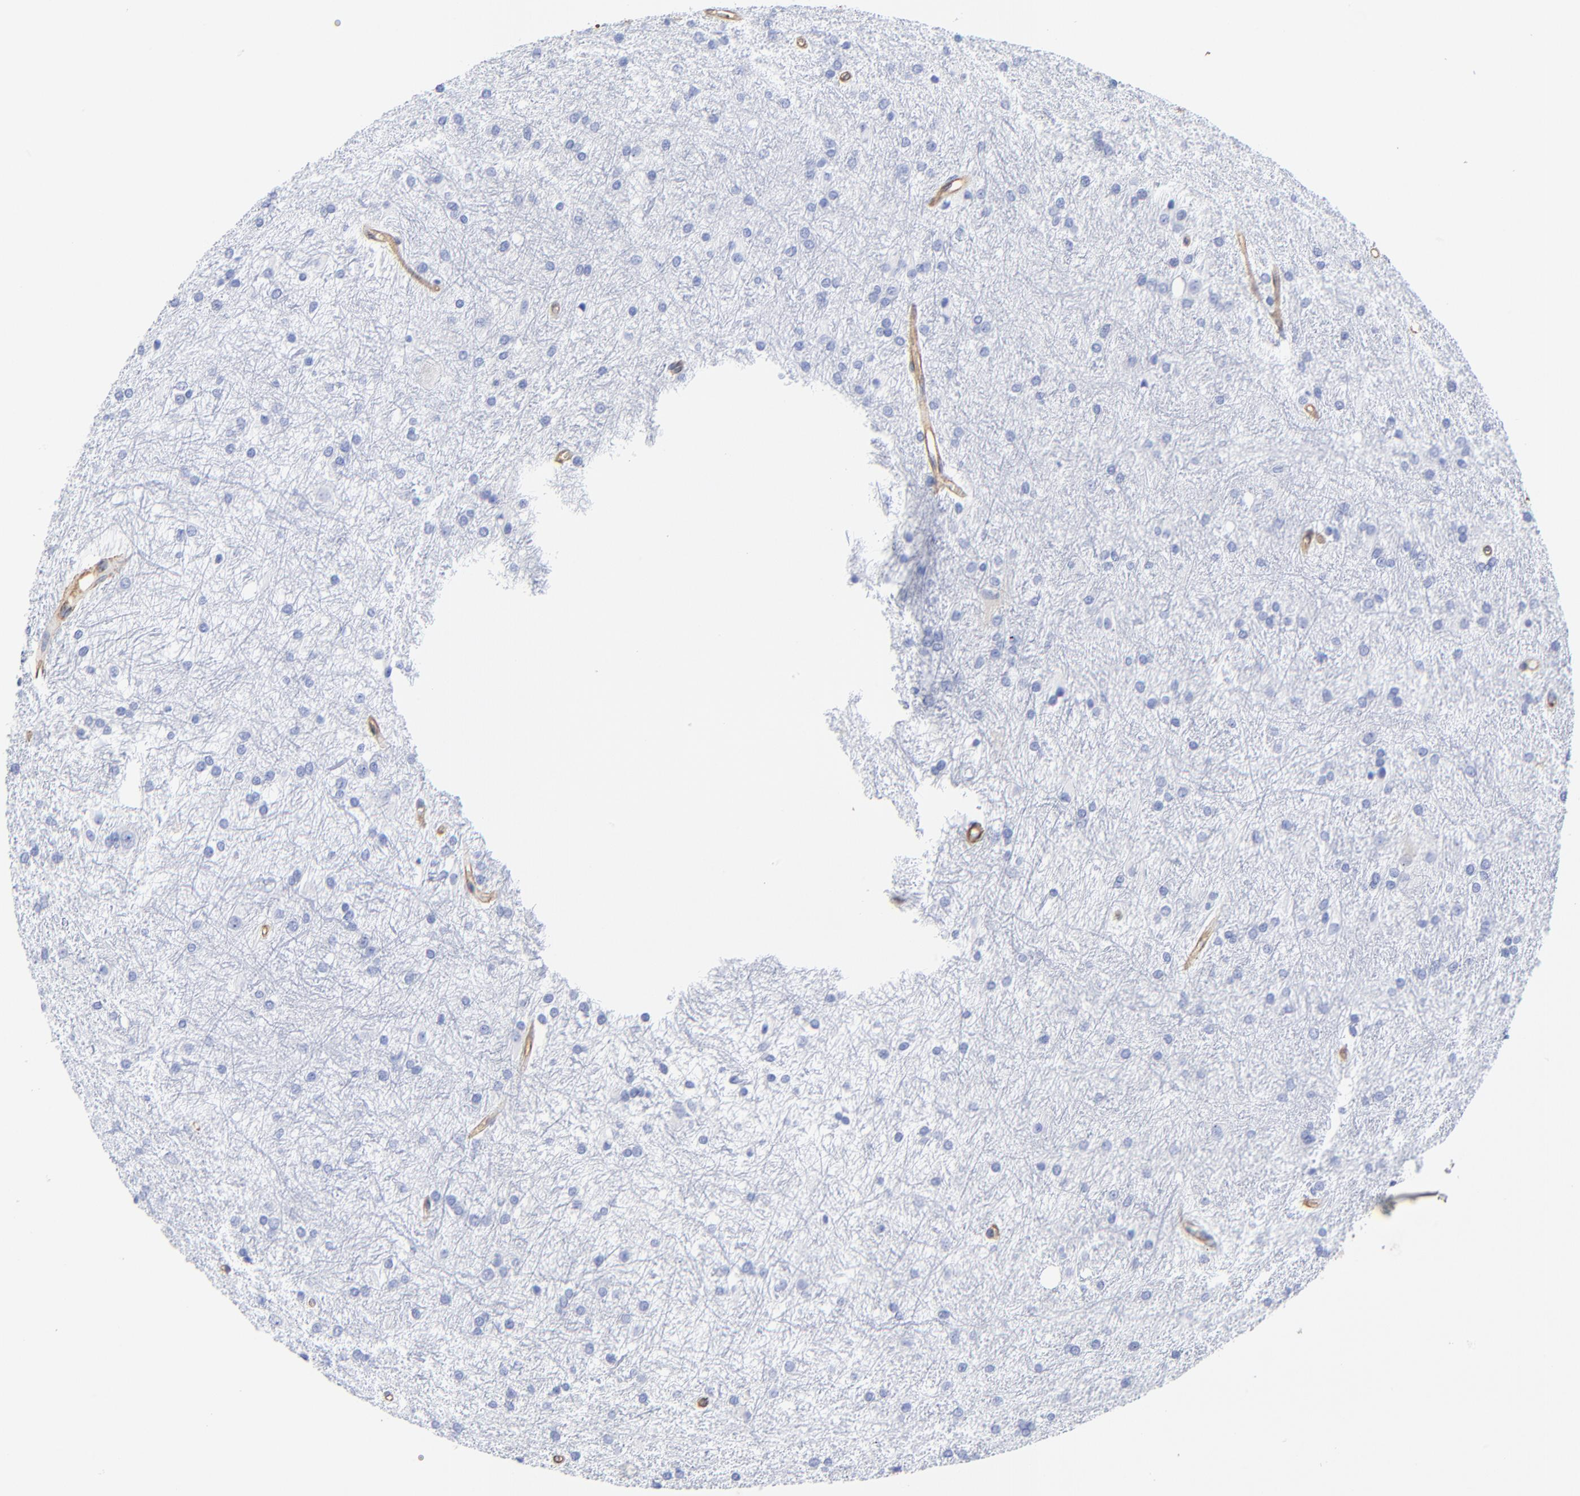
{"staining": {"intensity": "negative", "quantity": "none", "location": "none"}, "tissue": "glioma", "cell_type": "Tumor cells", "image_type": "cancer", "snomed": [{"axis": "morphology", "description": "Glioma, malignant, High grade"}, {"axis": "topography", "description": "Brain"}], "caption": "DAB (3,3'-diaminobenzidine) immunohistochemical staining of human malignant high-grade glioma exhibits no significant positivity in tumor cells.", "gene": "TAGLN2", "patient": {"sex": "female", "age": 50}}